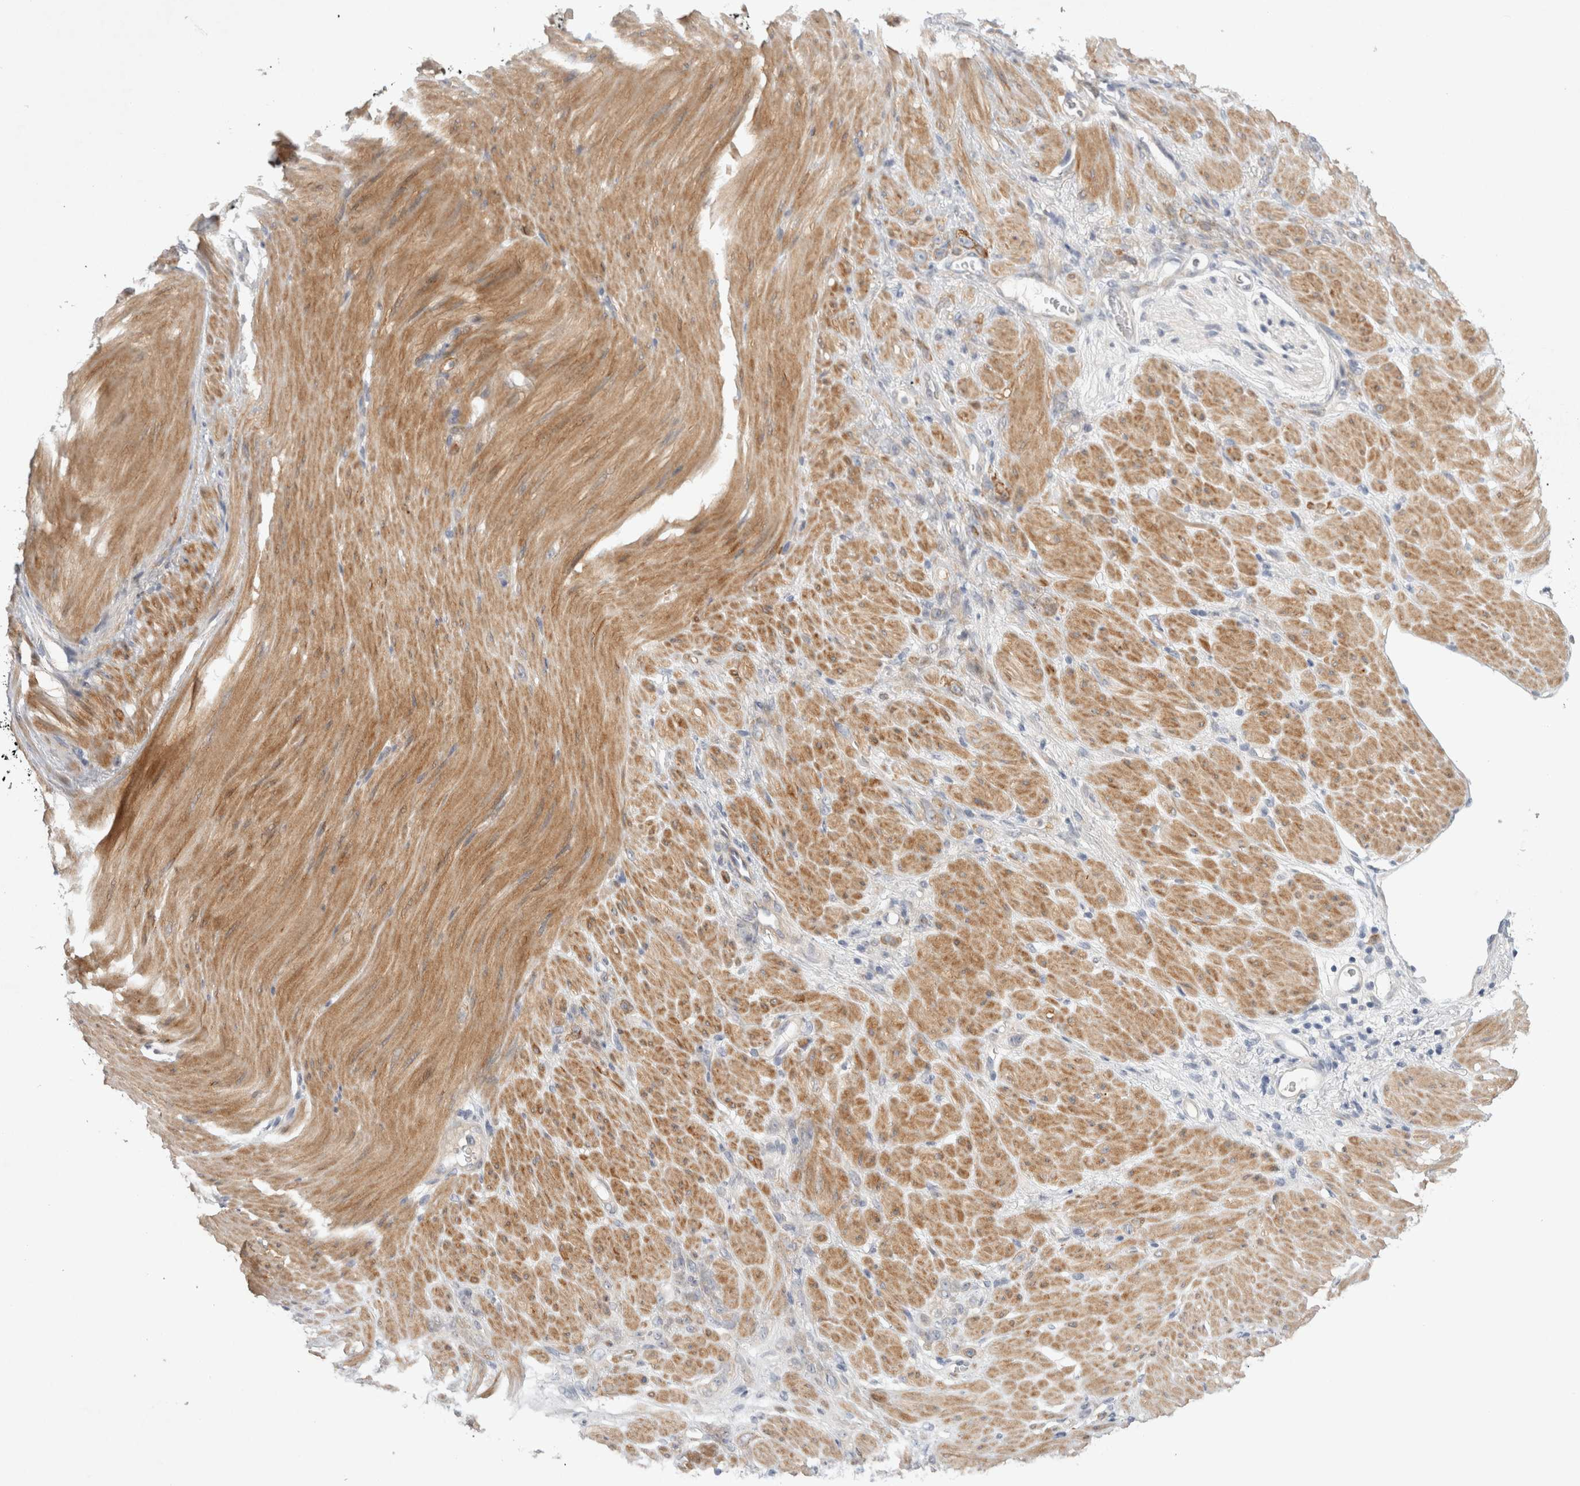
{"staining": {"intensity": "weak", "quantity": "<25%", "location": "cytoplasmic/membranous"}, "tissue": "stomach cancer", "cell_type": "Tumor cells", "image_type": "cancer", "snomed": [{"axis": "morphology", "description": "Normal tissue, NOS"}, {"axis": "morphology", "description": "Adenocarcinoma, NOS"}, {"axis": "topography", "description": "Stomach"}], "caption": "Immunohistochemistry (IHC) of human stomach cancer (adenocarcinoma) shows no positivity in tumor cells.", "gene": "BZW2", "patient": {"sex": "male", "age": 82}}